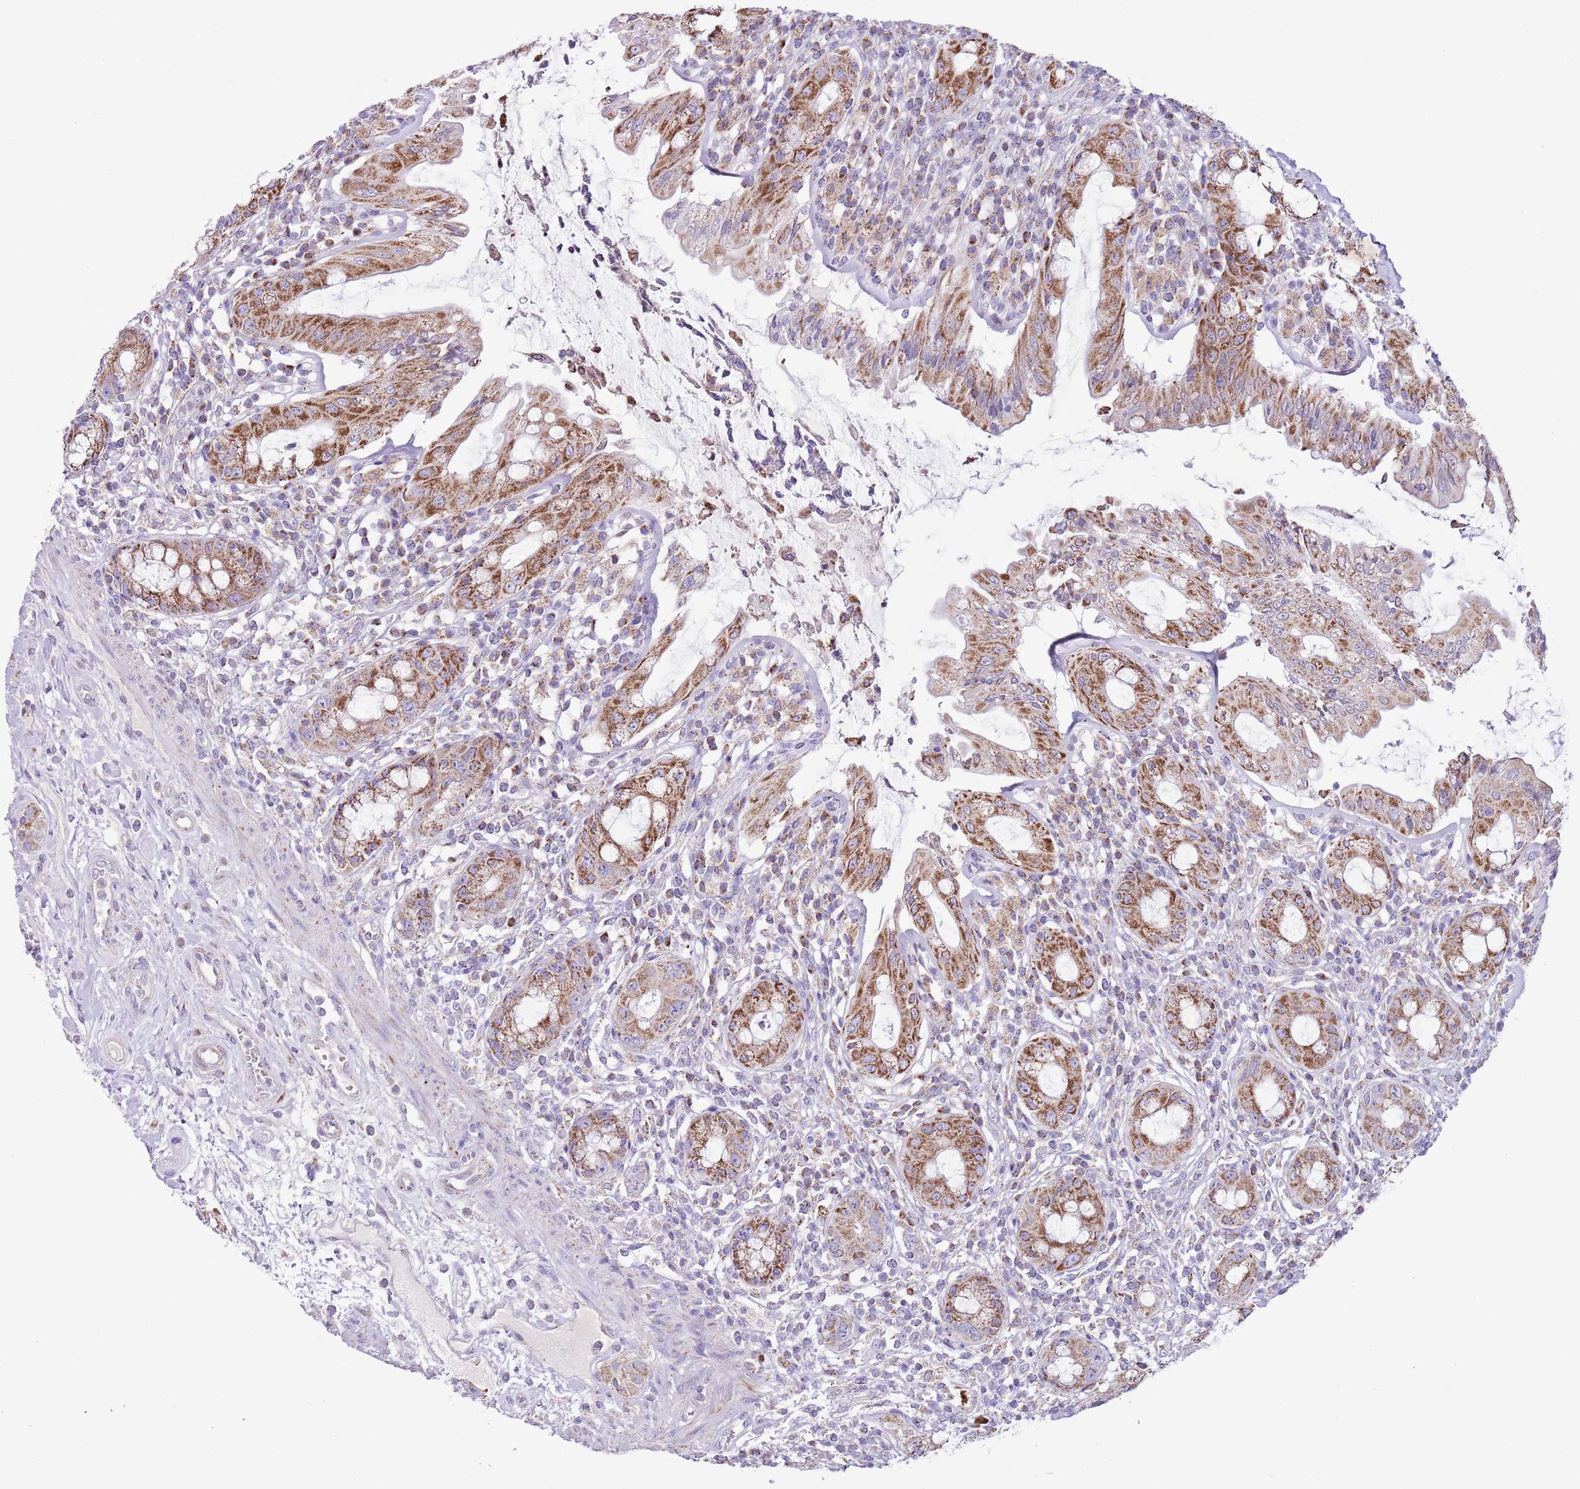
{"staining": {"intensity": "moderate", "quantity": ">75%", "location": "cytoplasmic/membranous"}, "tissue": "rectum", "cell_type": "Glandular cells", "image_type": "normal", "snomed": [{"axis": "morphology", "description": "Normal tissue, NOS"}, {"axis": "topography", "description": "Rectum"}], "caption": "The photomicrograph displays staining of normal rectum, revealing moderate cytoplasmic/membranous protein expression (brown color) within glandular cells.", "gene": "ATP6V1B1", "patient": {"sex": "female", "age": 57}}